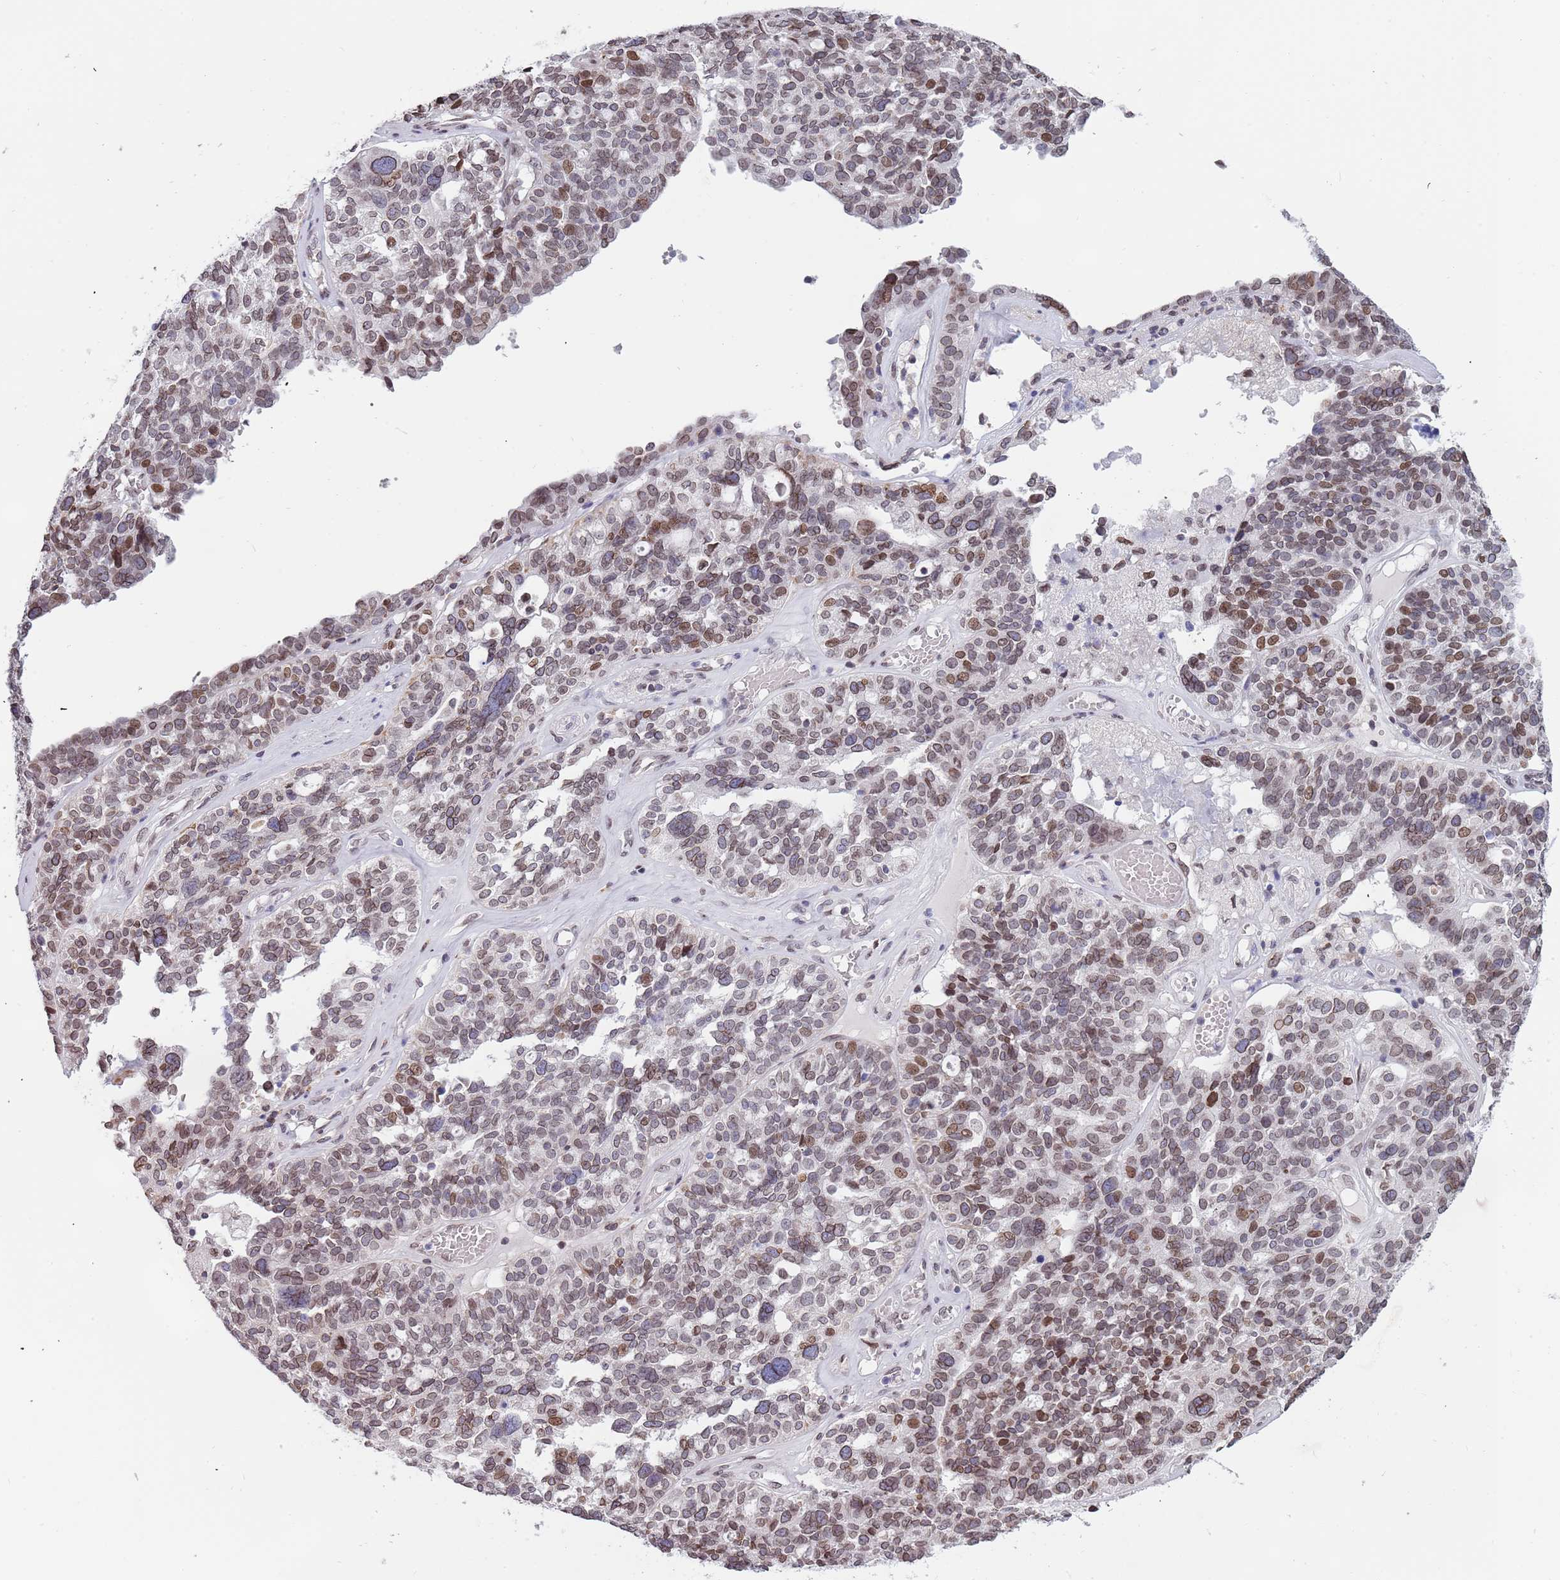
{"staining": {"intensity": "moderate", "quantity": "25%-75%", "location": "nuclear"}, "tissue": "ovarian cancer", "cell_type": "Tumor cells", "image_type": "cancer", "snomed": [{"axis": "morphology", "description": "Cystadenocarcinoma, serous, NOS"}, {"axis": "topography", "description": "Ovary"}], "caption": "This is an image of immunohistochemistry (IHC) staining of ovarian serous cystadenocarcinoma, which shows moderate staining in the nuclear of tumor cells.", "gene": "KLHDC2", "patient": {"sex": "female", "age": 59}}